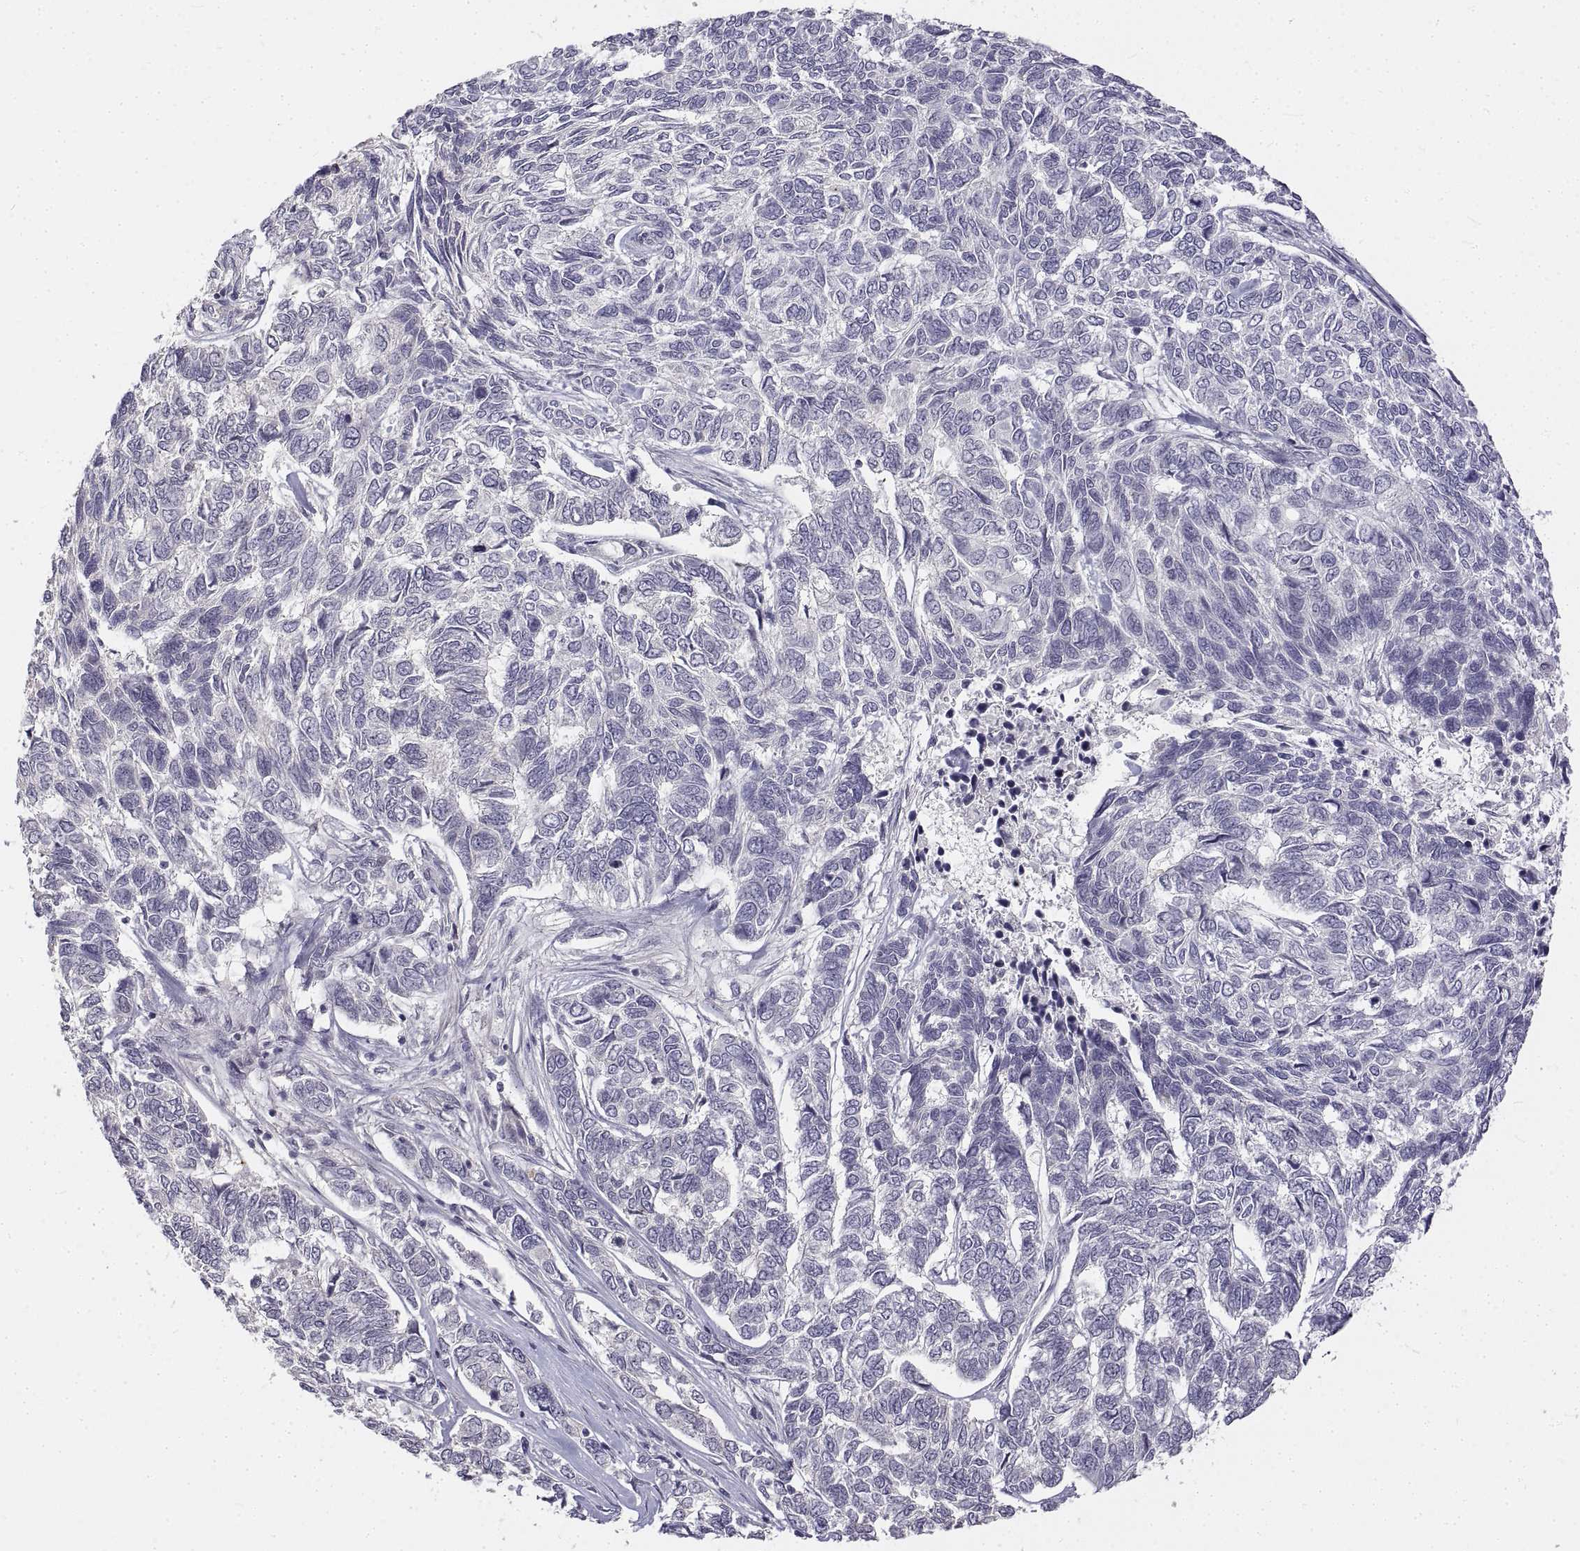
{"staining": {"intensity": "negative", "quantity": "none", "location": "none"}, "tissue": "skin cancer", "cell_type": "Tumor cells", "image_type": "cancer", "snomed": [{"axis": "morphology", "description": "Basal cell carcinoma"}, {"axis": "topography", "description": "Skin"}], "caption": "This is a micrograph of immunohistochemistry staining of skin basal cell carcinoma, which shows no staining in tumor cells.", "gene": "ANO2", "patient": {"sex": "female", "age": 65}}